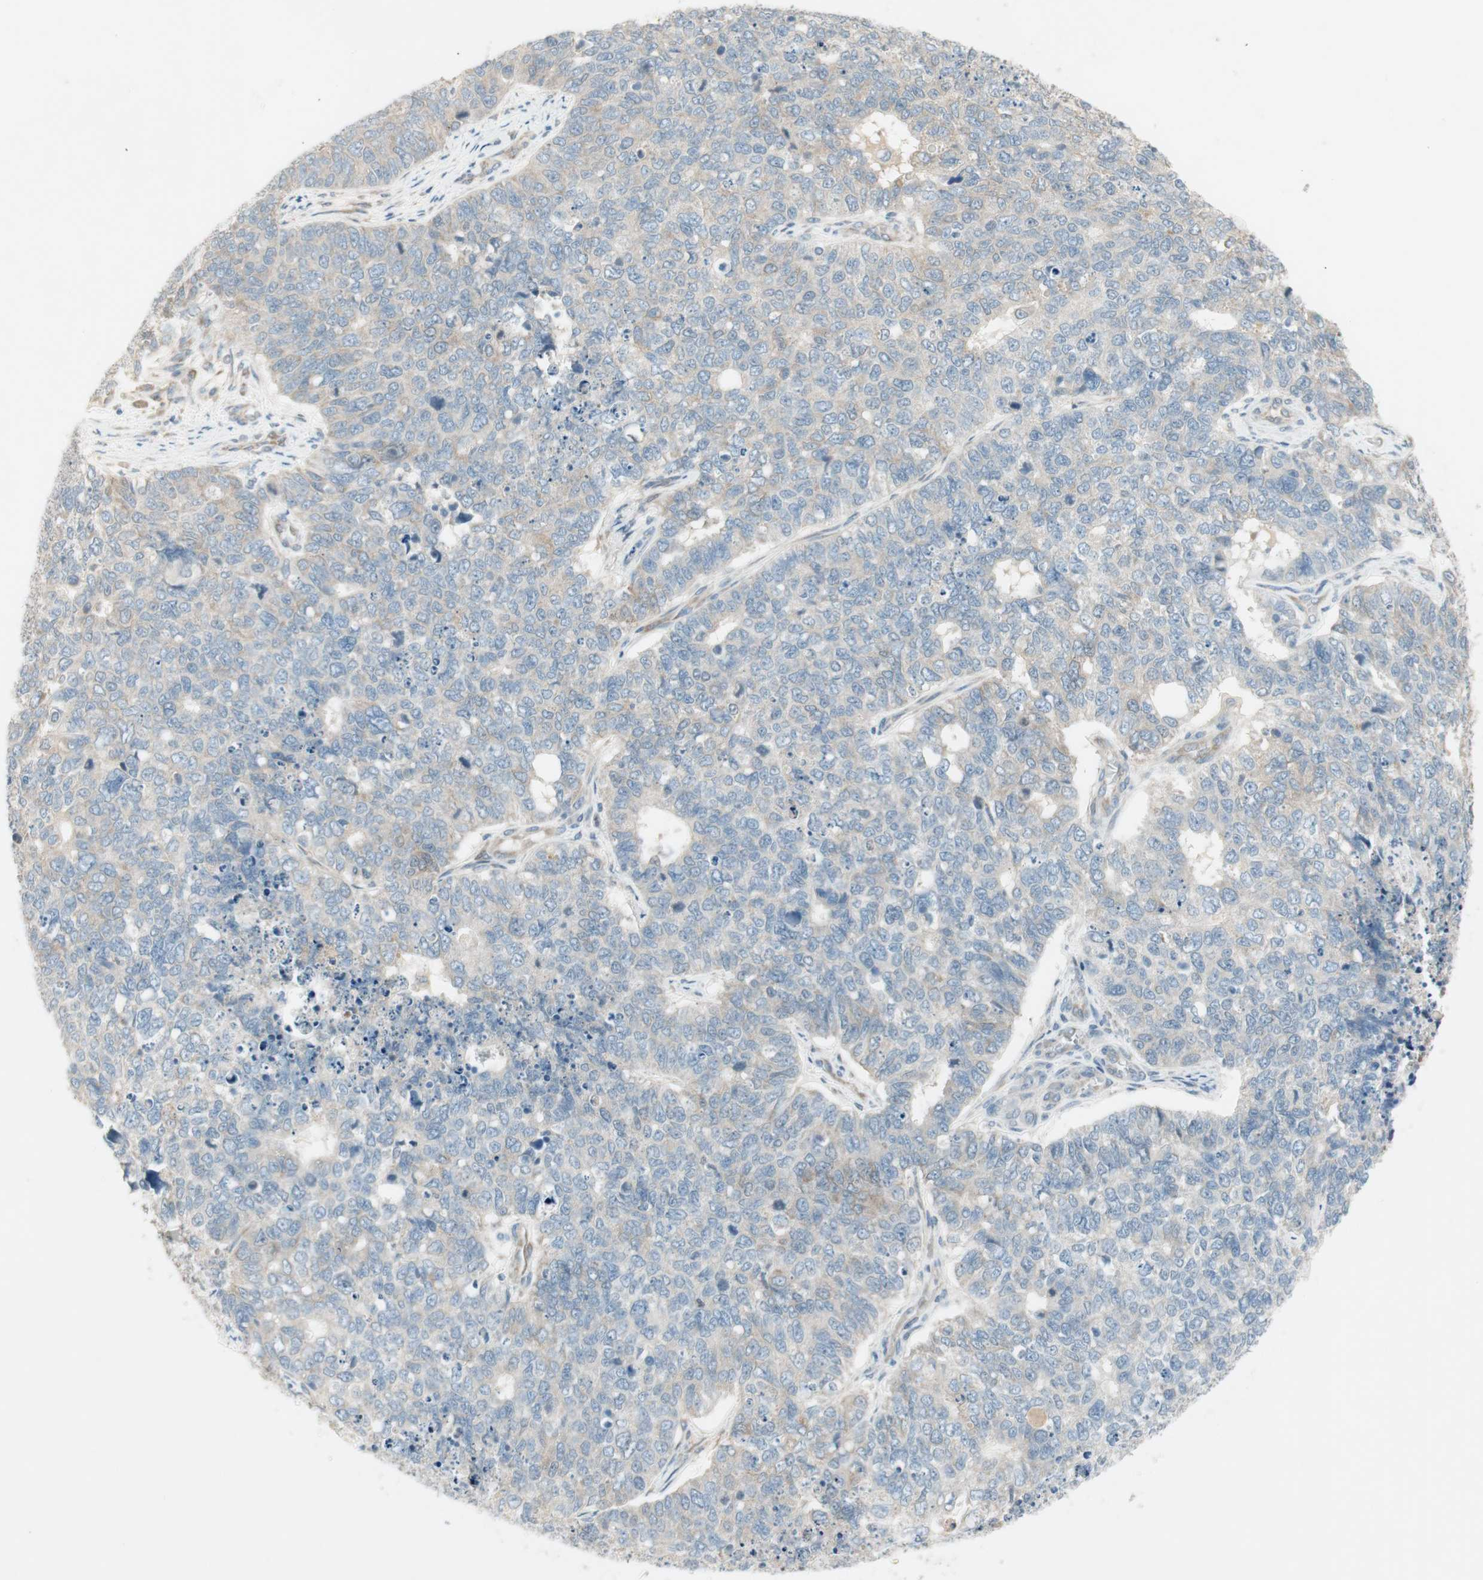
{"staining": {"intensity": "weak", "quantity": "<25%", "location": "cytoplasmic/membranous"}, "tissue": "cervical cancer", "cell_type": "Tumor cells", "image_type": "cancer", "snomed": [{"axis": "morphology", "description": "Squamous cell carcinoma, NOS"}, {"axis": "topography", "description": "Cervix"}], "caption": "Immunohistochemistry histopathology image of cervical cancer (squamous cell carcinoma) stained for a protein (brown), which demonstrates no positivity in tumor cells. (DAB immunohistochemistry (IHC), high magnification).", "gene": "STON1-GTF2A1L", "patient": {"sex": "female", "age": 63}}